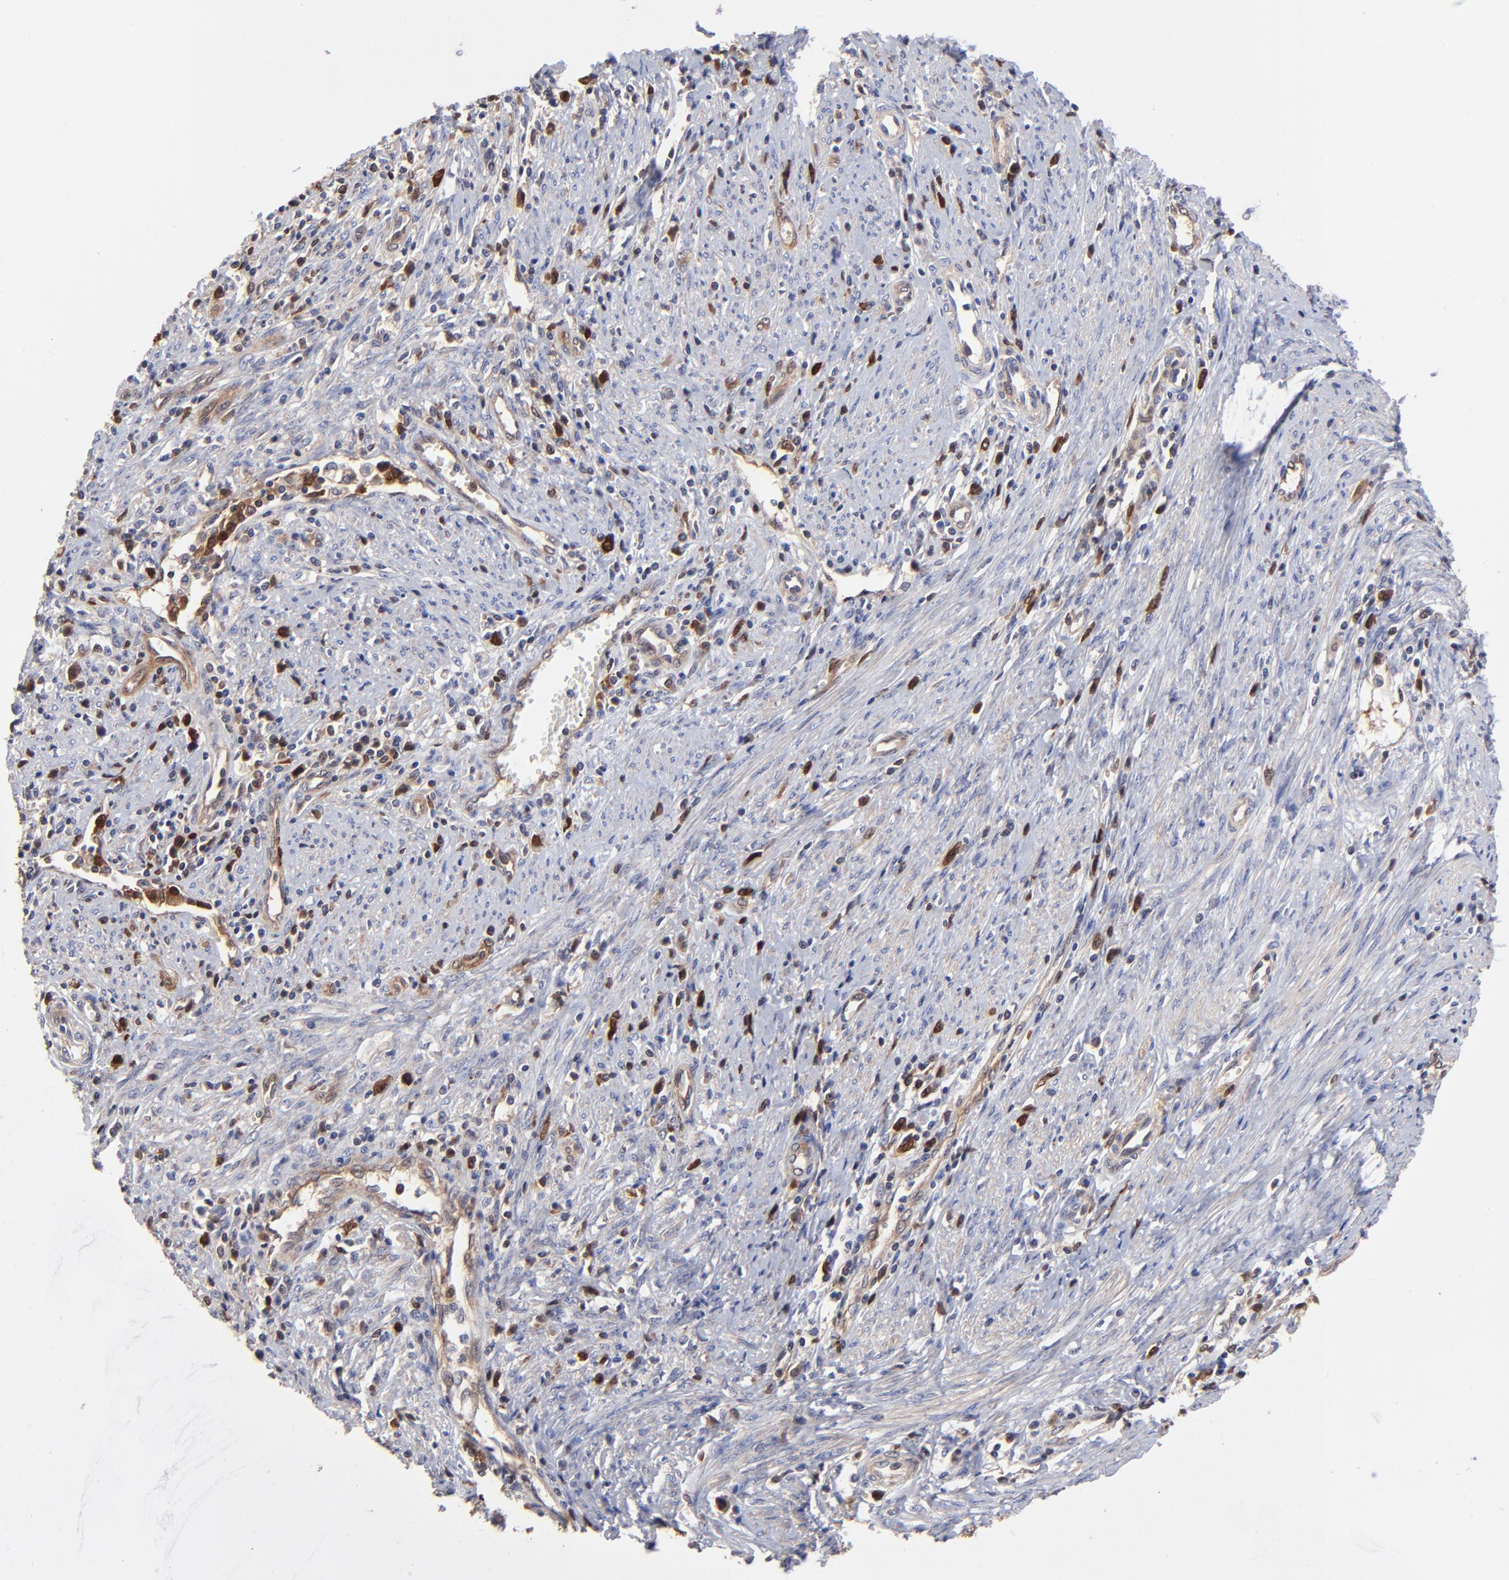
{"staining": {"intensity": "moderate", "quantity": ">75%", "location": "cytoplasmic/membranous,nuclear"}, "tissue": "cervical cancer", "cell_type": "Tumor cells", "image_type": "cancer", "snomed": [{"axis": "morphology", "description": "Adenocarcinoma, NOS"}, {"axis": "topography", "description": "Cervix"}], "caption": "Immunohistochemistry (IHC) of human cervical adenocarcinoma exhibits medium levels of moderate cytoplasmic/membranous and nuclear staining in about >75% of tumor cells.", "gene": "DCTPP1", "patient": {"sex": "female", "age": 36}}